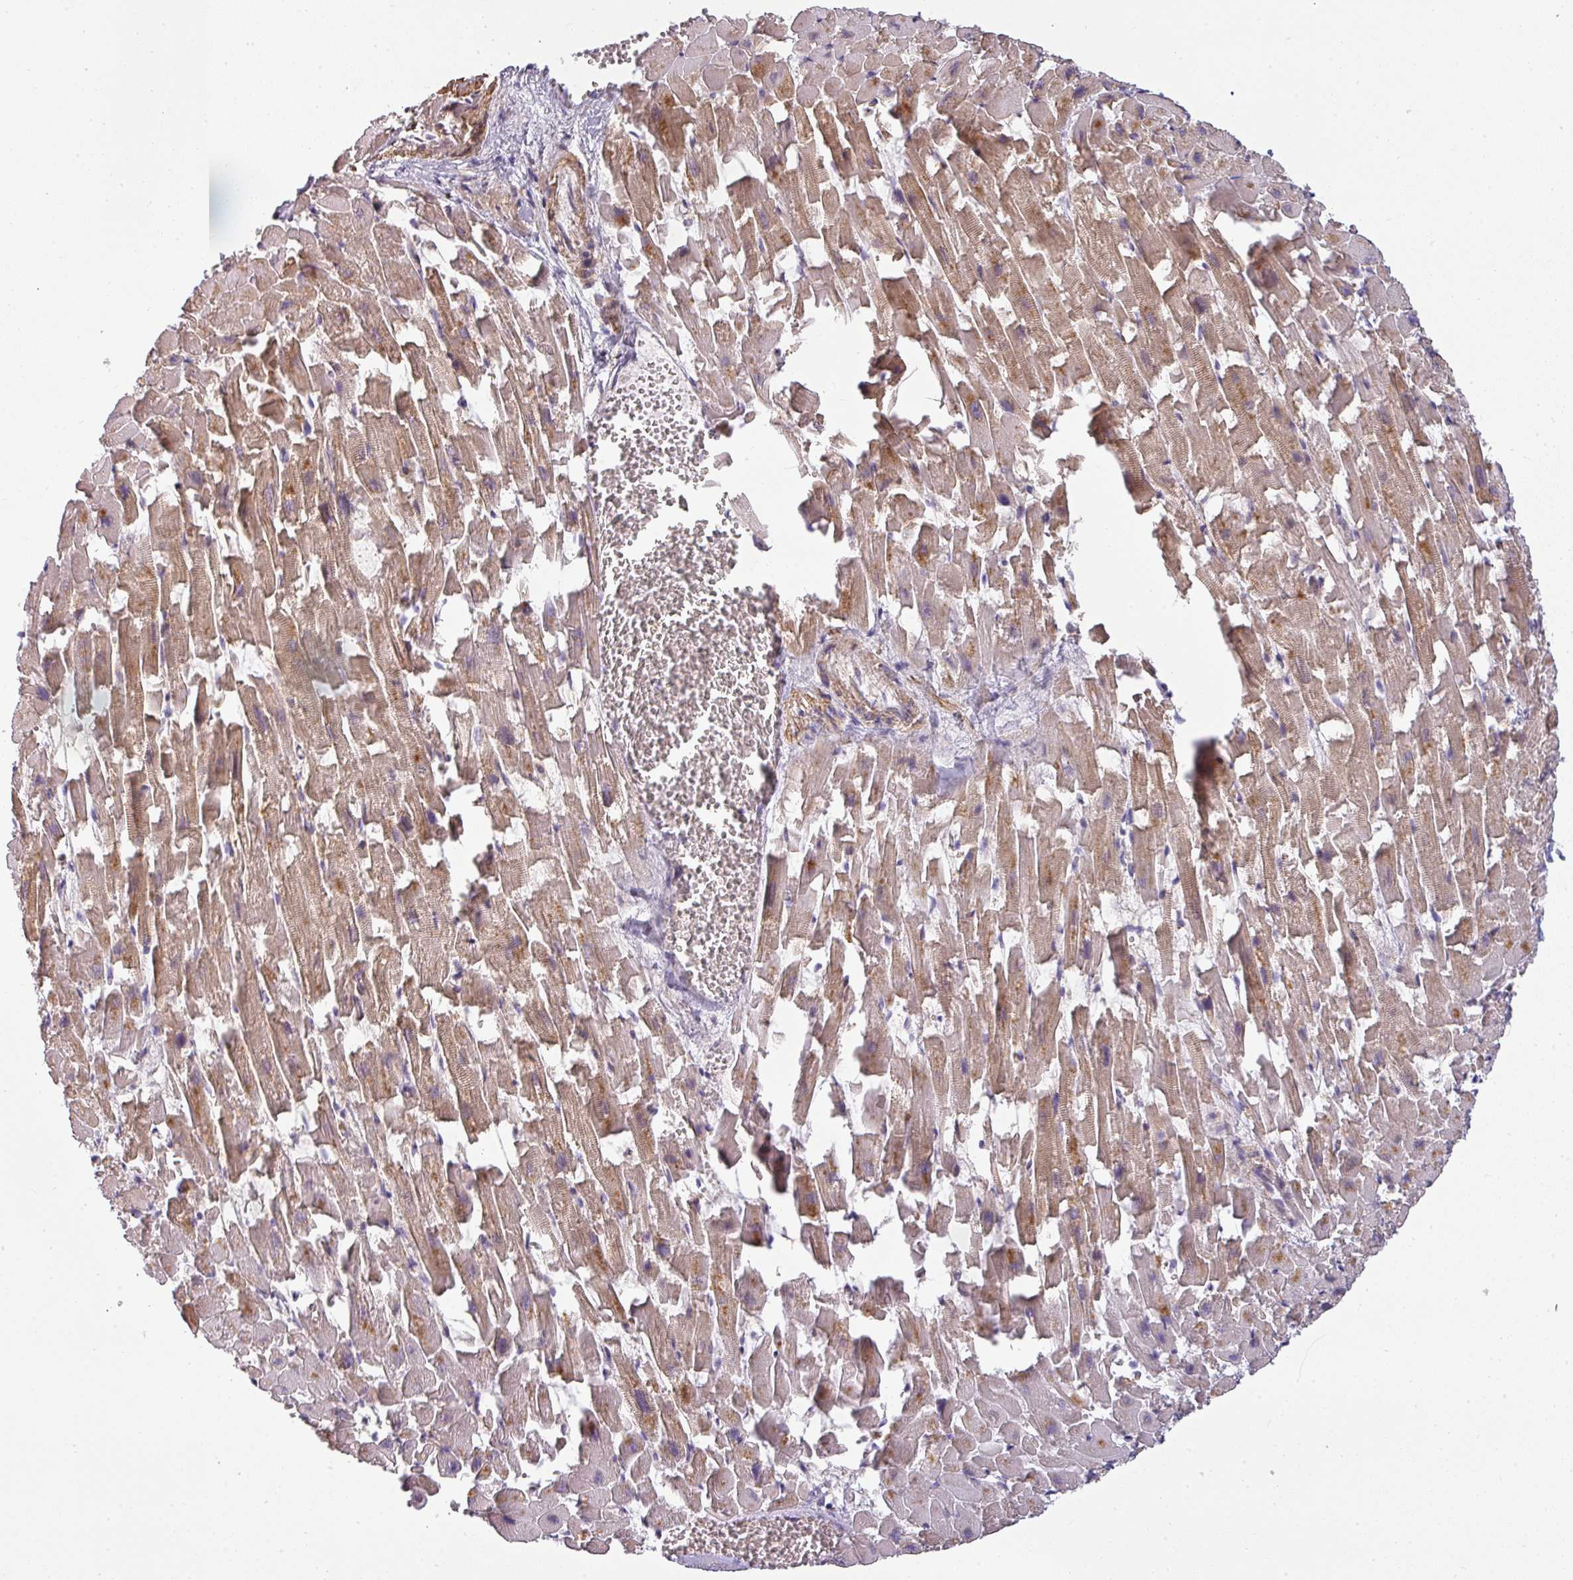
{"staining": {"intensity": "moderate", "quantity": ">75%", "location": "cytoplasmic/membranous"}, "tissue": "heart muscle", "cell_type": "Cardiomyocytes", "image_type": "normal", "snomed": [{"axis": "morphology", "description": "Normal tissue, NOS"}, {"axis": "topography", "description": "Heart"}], "caption": "A histopathology image of heart muscle stained for a protein demonstrates moderate cytoplasmic/membranous brown staining in cardiomyocytes. (DAB IHC with brightfield microscopy, high magnification).", "gene": "ZNF835", "patient": {"sex": "female", "age": 64}}